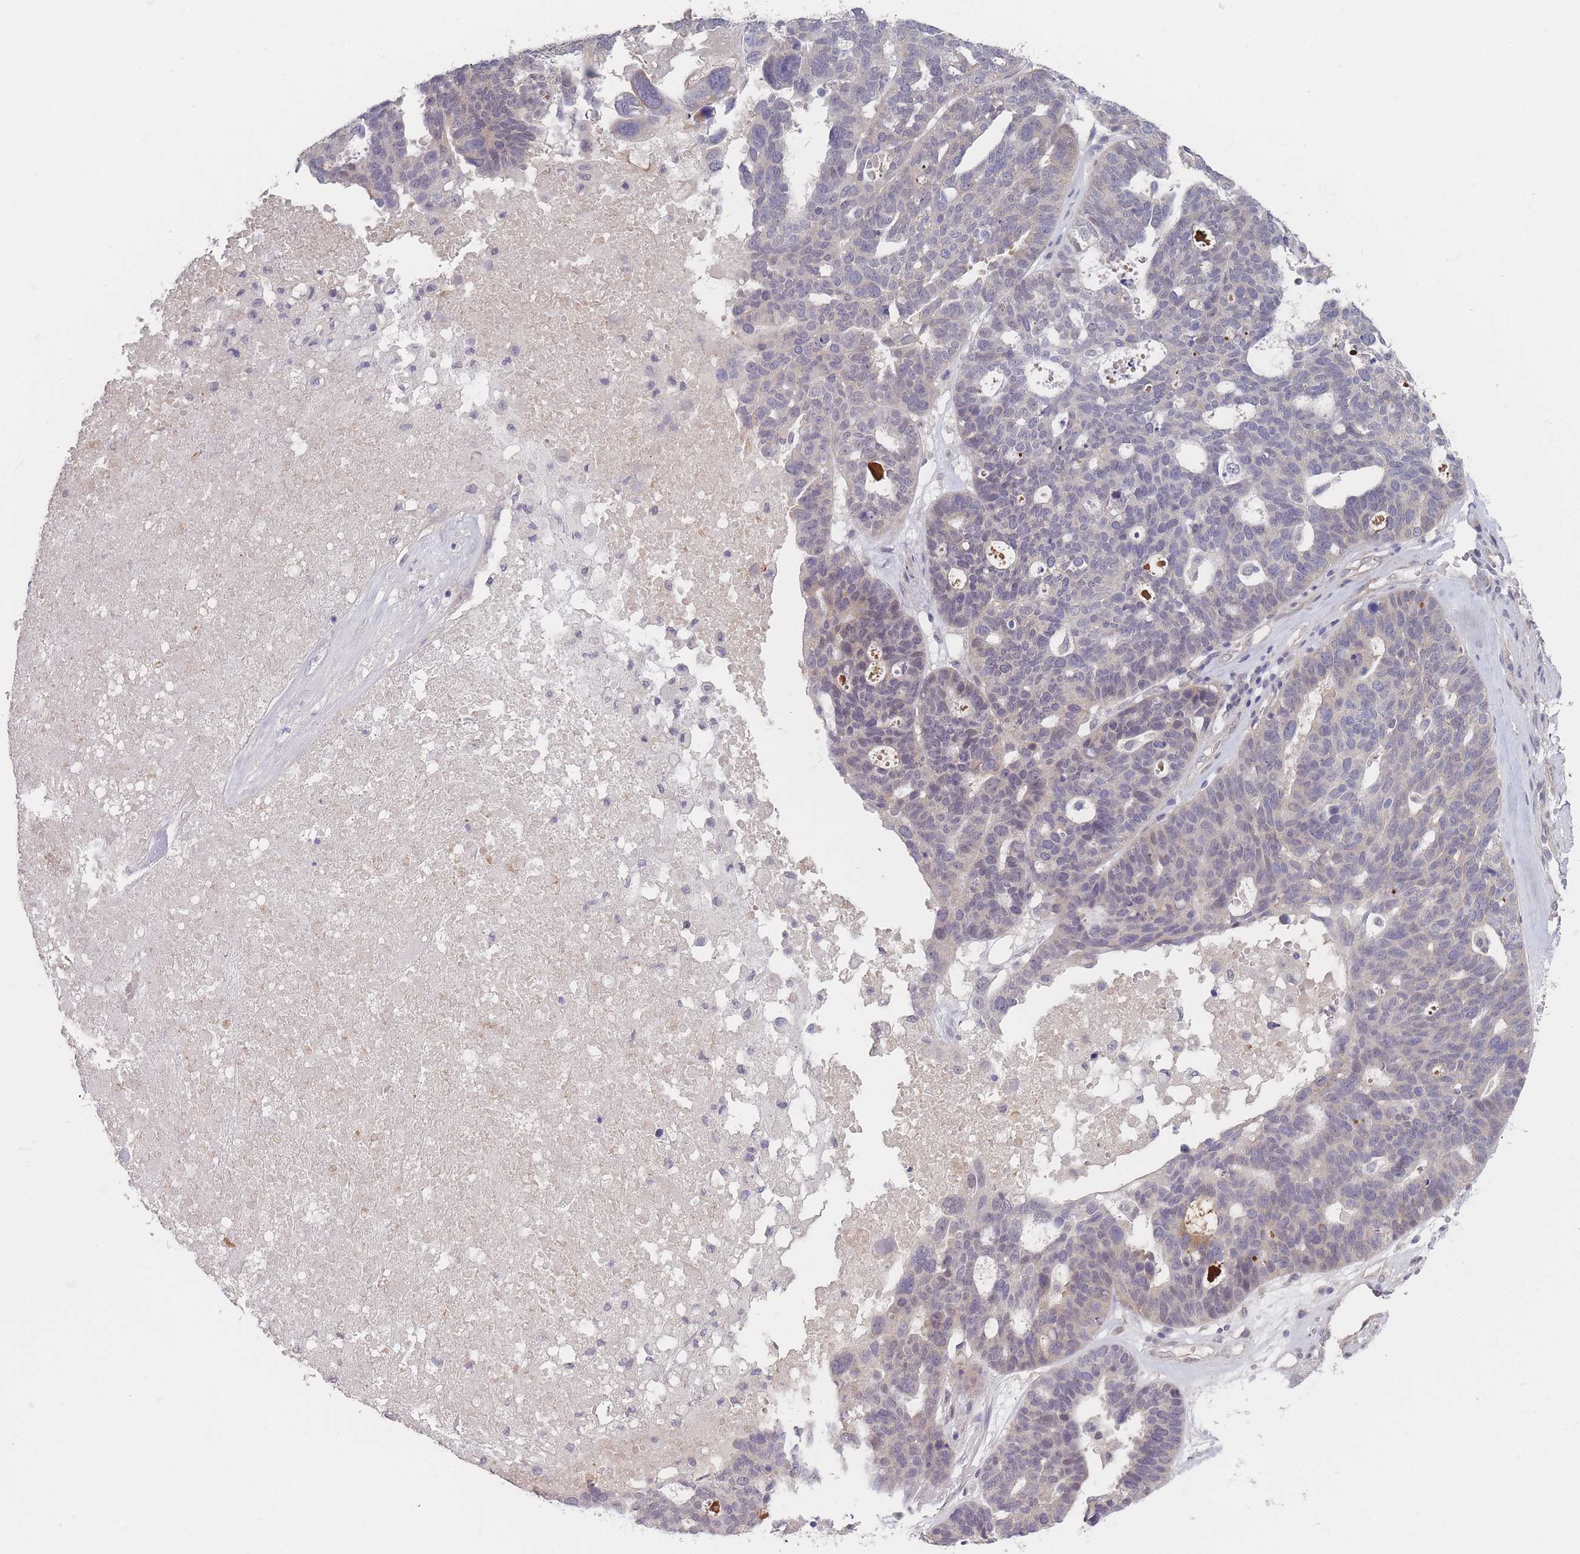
{"staining": {"intensity": "negative", "quantity": "none", "location": "none"}, "tissue": "ovarian cancer", "cell_type": "Tumor cells", "image_type": "cancer", "snomed": [{"axis": "morphology", "description": "Cystadenocarcinoma, serous, NOS"}, {"axis": "topography", "description": "Ovary"}], "caption": "High magnification brightfield microscopy of ovarian serous cystadenocarcinoma stained with DAB (brown) and counterstained with hematoxylin (blue): tumor cells show no significant staining.", "gene": "ANKRD10", "patient": {"sex": "female", "age": 59}}